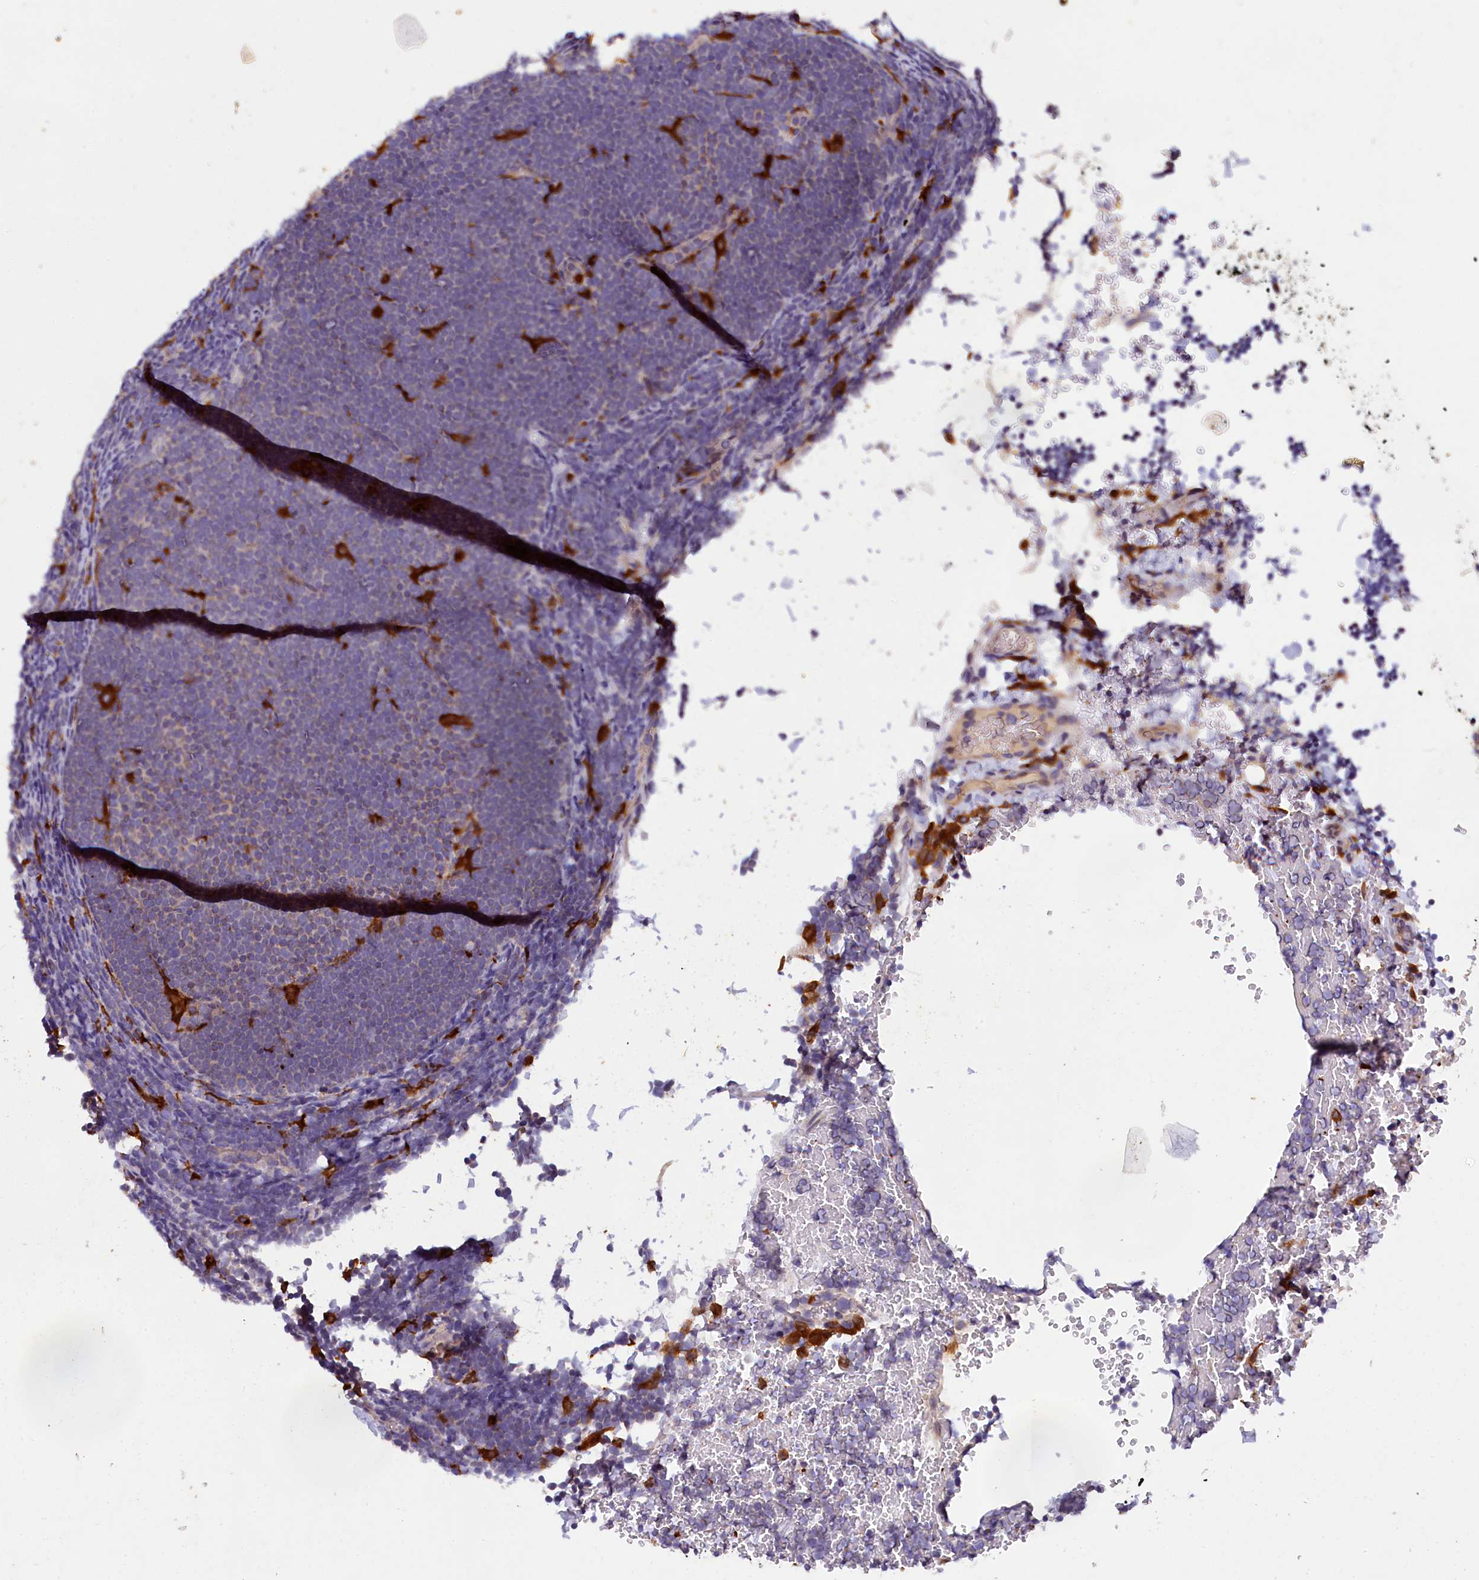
{"staining": {"intensity": "negative", "quantity": "none", "location": "none"}, "tissue": "lymphoma", "cell_type": "Tumor cells", "image_type": "cancer", "snomed": [{"axis": "morphology", "description": "Malignant lymphoma, non-Hodgkin's type, High grade"}, {"axis": "topography", "description": "Lymph node"}], "caption": "The photomicrograph exhibits no significant staining in tumor cells of lymphoma.", "gene": "NAIP", "patient": {"sex": "male", "age": 13}}